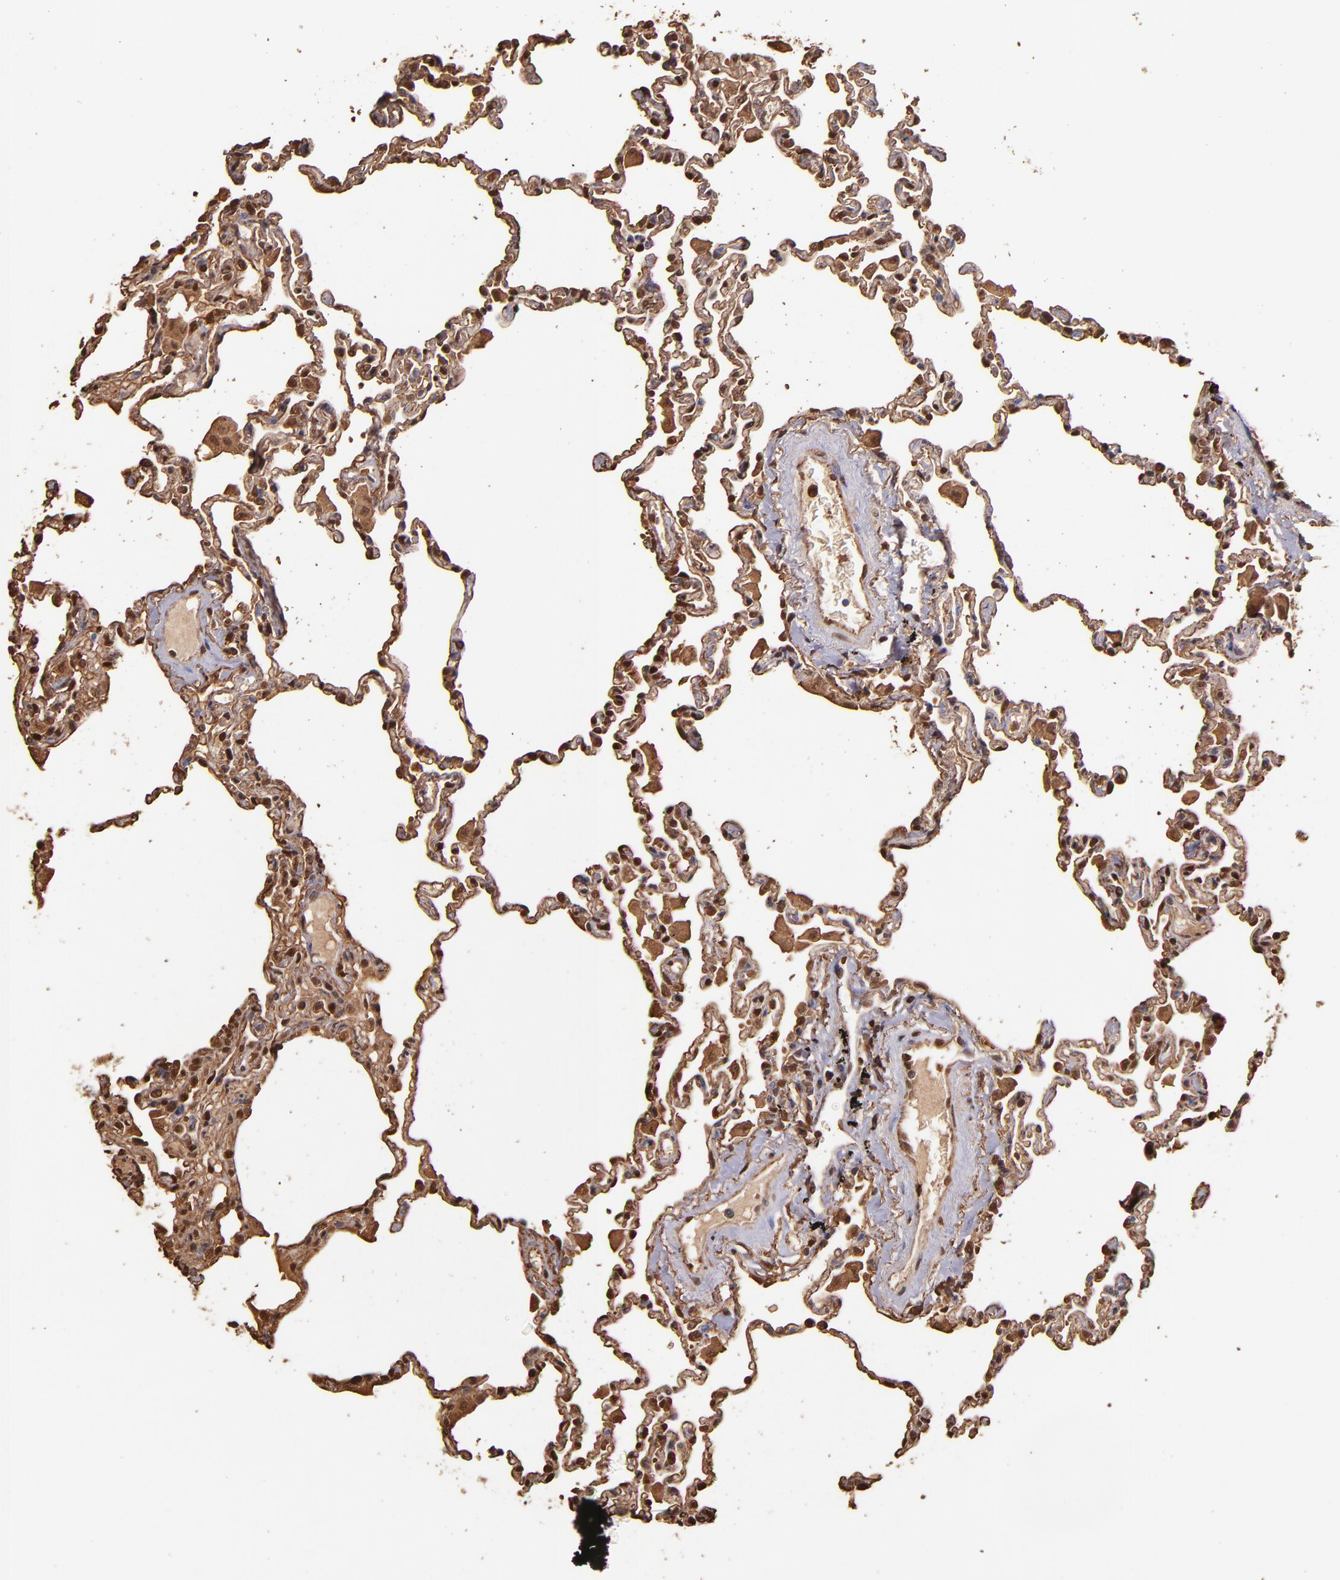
{"staining": {"intensity": "strong", "quantity": ">75%", "location": "cytoplasmic/membranous,nuclear"}, "tissue": "lung", "cell_type": "Alveolar cells", "image_type": "normal", "snomed": [{"axis": "morphology", "description": "Normal tissue, NOS"}, {"axis": "topography", "description": "Lung"}], "caption": "Approximately >75% of alveolar cells in unremarkable lung demonstrate strong cytoplasmic/membranous,nuclear protein staining as visualized by brown immunohistochemical staining.", "gene": "S100A6", "patient": {"sex": "male", "age": 59}}